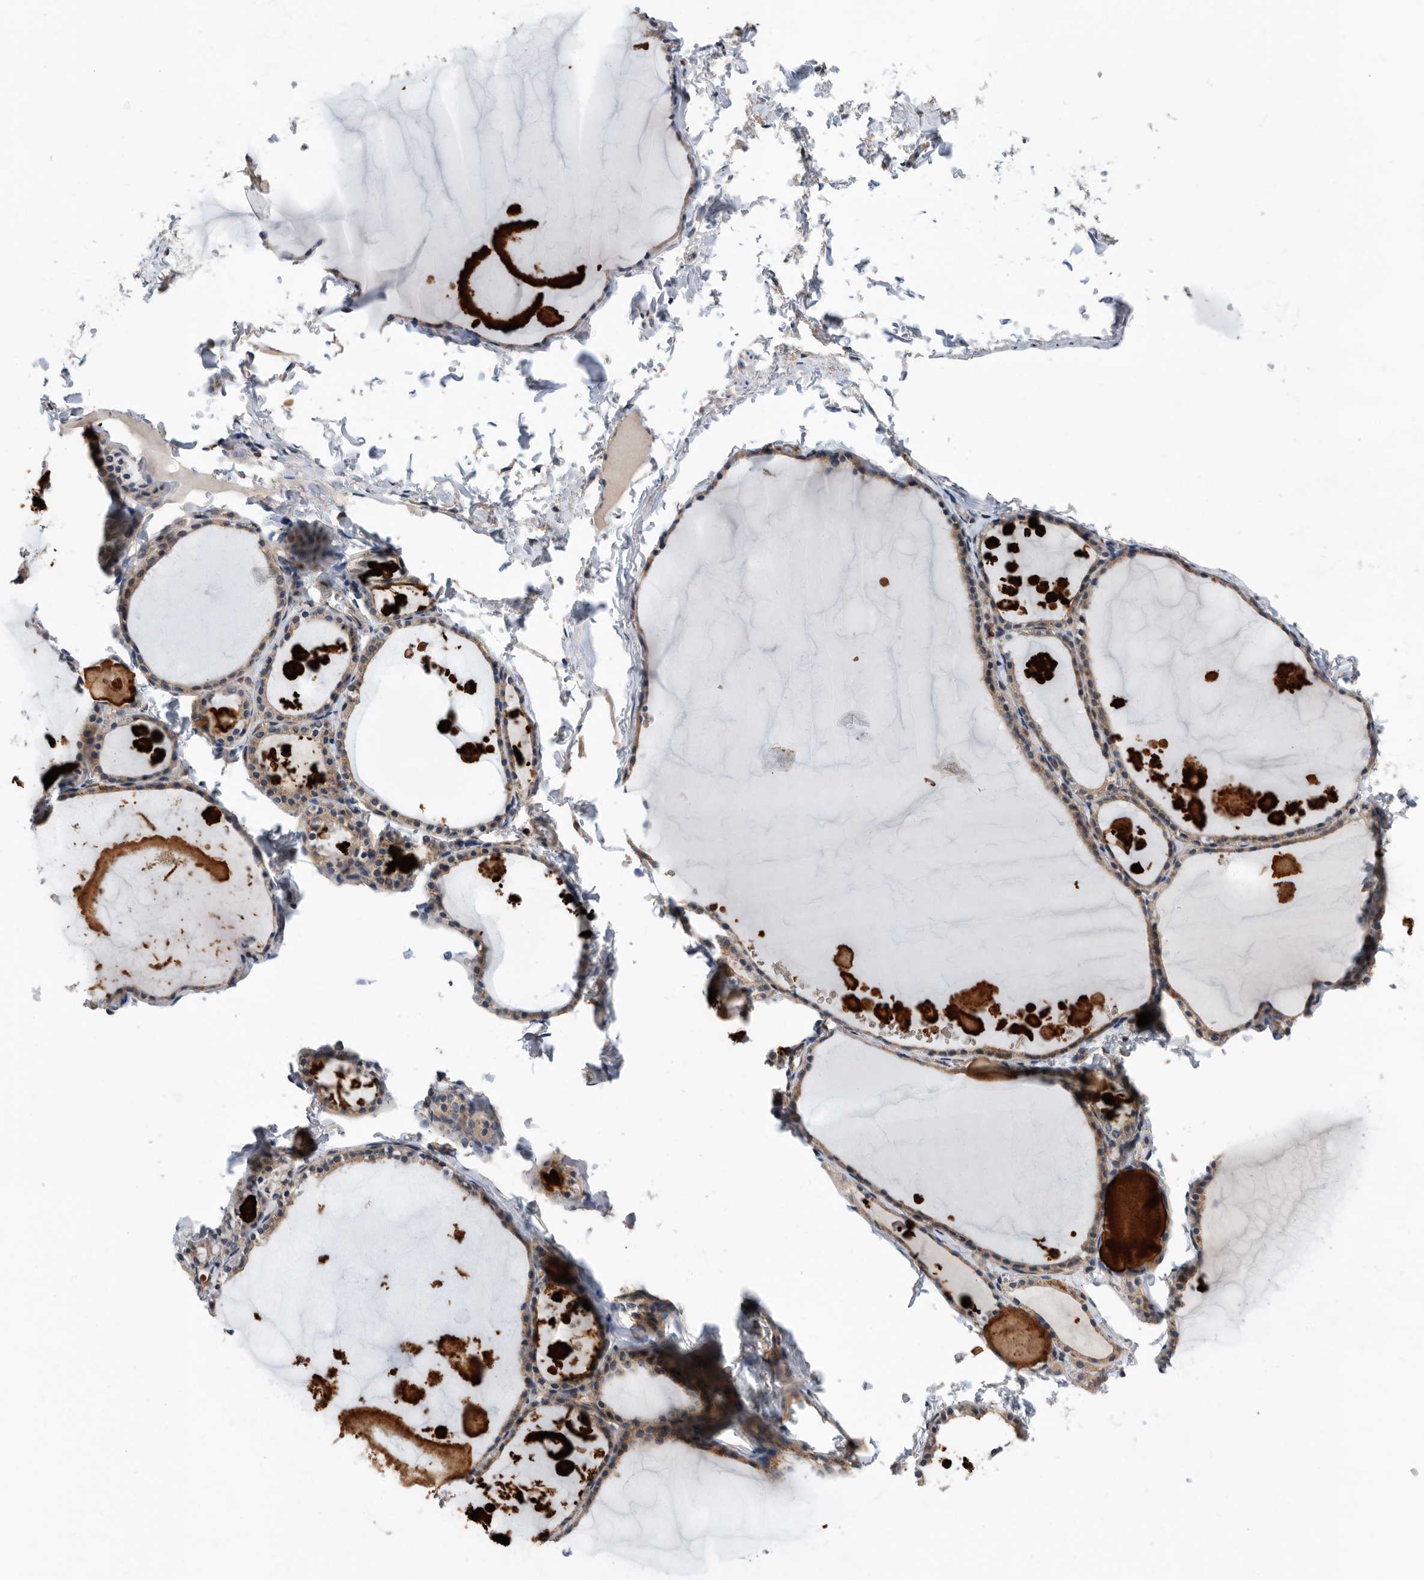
{"staining": {"intensity": "moderate", "quantity": ">75%", "location": "cytoplasmic/membranous"}, "tissue": "thyroid gland", "cell_type": "Glandular cells", "image_type": "normal", "snomed": [{"axis": "morphology", "description": "Normal tissue, NOS"}, {"axis": "topography", "description": "Thyroid gland"}], "caption": "Brown immunohistochemical staining in normal human thyroid gland exhibits moderate cytoplasmic/membranous positivity in about >75% of glandular cells. Nuclei are stained in blue.", "gene": "ATAD2", "patient": {"sex": "male", "age": 56}}